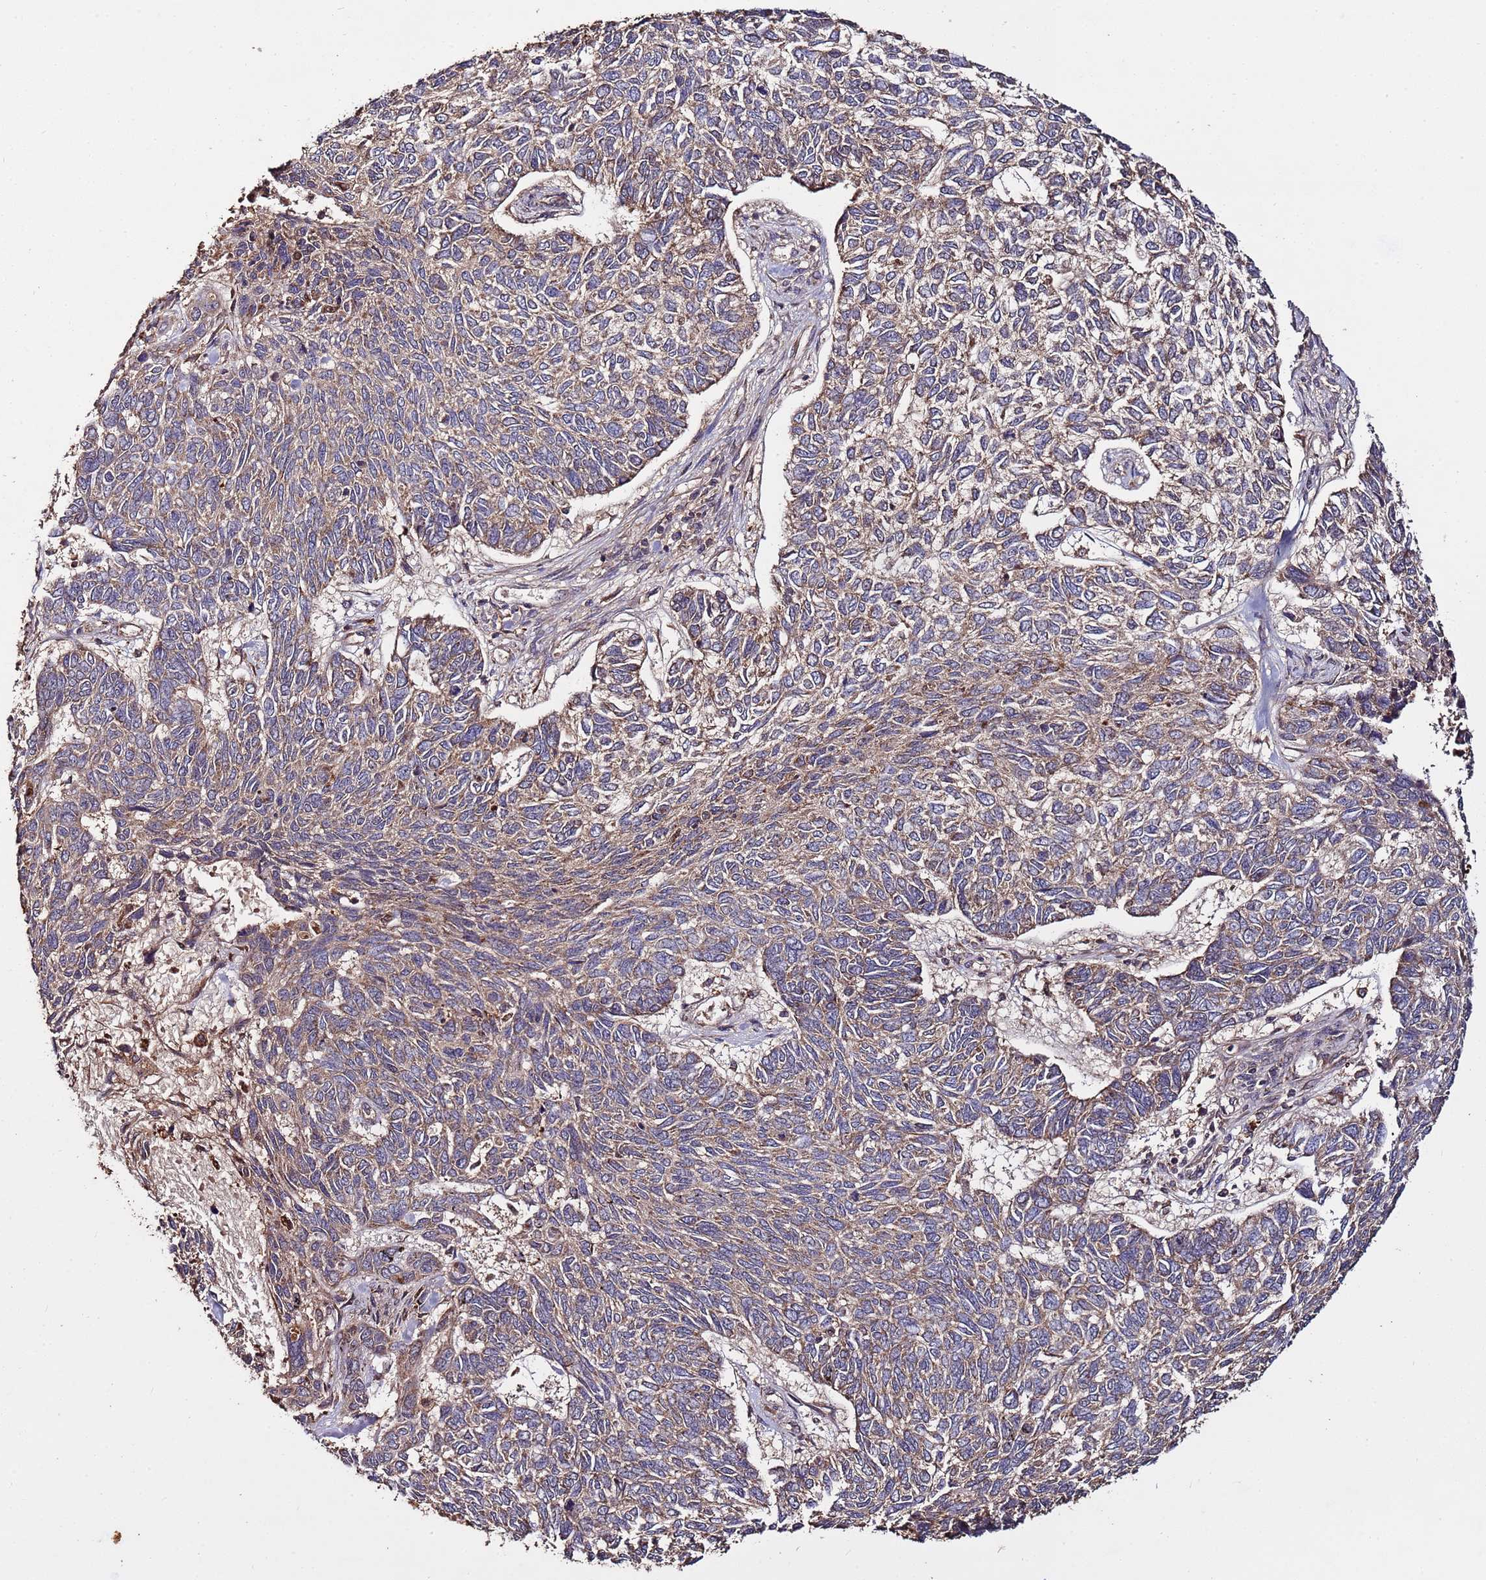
{"staining": {"intensity": "weak", "quantity": ">75%", "location": "cytoplasmic/membranous"}, "tissue": "skin cancer", "cell_type": "Tumor cells", "image_type": "cancer", "snomed": [{"axis": "morphology", "description": "Basal cell carcinoma"}, {"axis": "topography", "description": "Skin"}], "caption": "Human skin cancer (basal cell carcinoma) stained for a protein (brown) demonstrates weak cytoplasmic/membranous positive positivity in about >75% of tumor cells.", "gene": "RPS15A", "patient": {"sex": "female", "age": 65}}